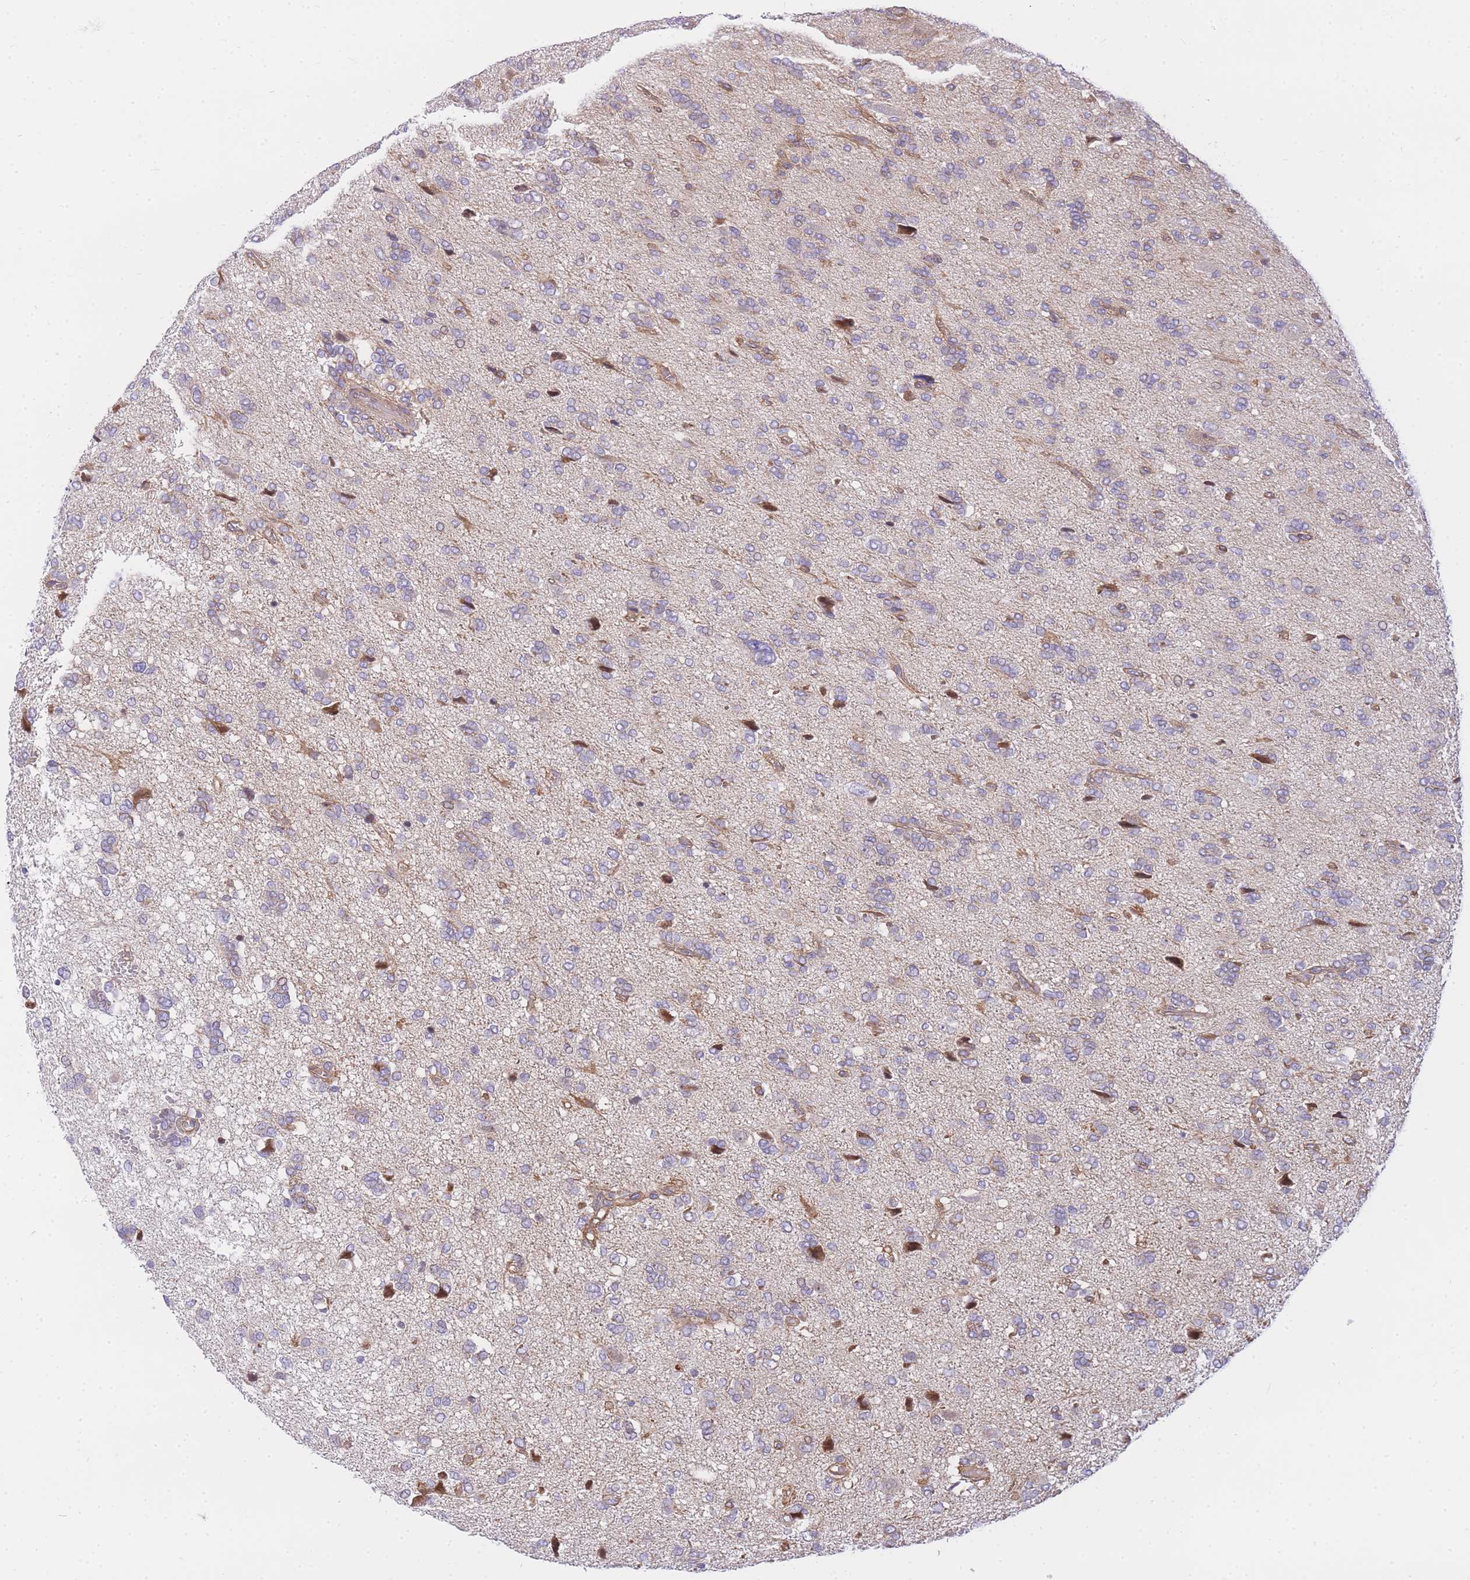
{"staining": {"intensity": "weak", "quantity": "<25%", "location": "cytoplasmic/membranous"}, "tissue": "glioma", "cell_type": "Tumor cells", "image_type": "cancer", "snomed": [{"axis": "morphology", "description": "Glioma, malignant, High grade"}, {"axis": "topography", "description": "Brain"}], "caption": "There is no significant staining in tumor cells of glioma.", "gene": "S100PBP", "patient": {"sex": "female", "age": 59}}